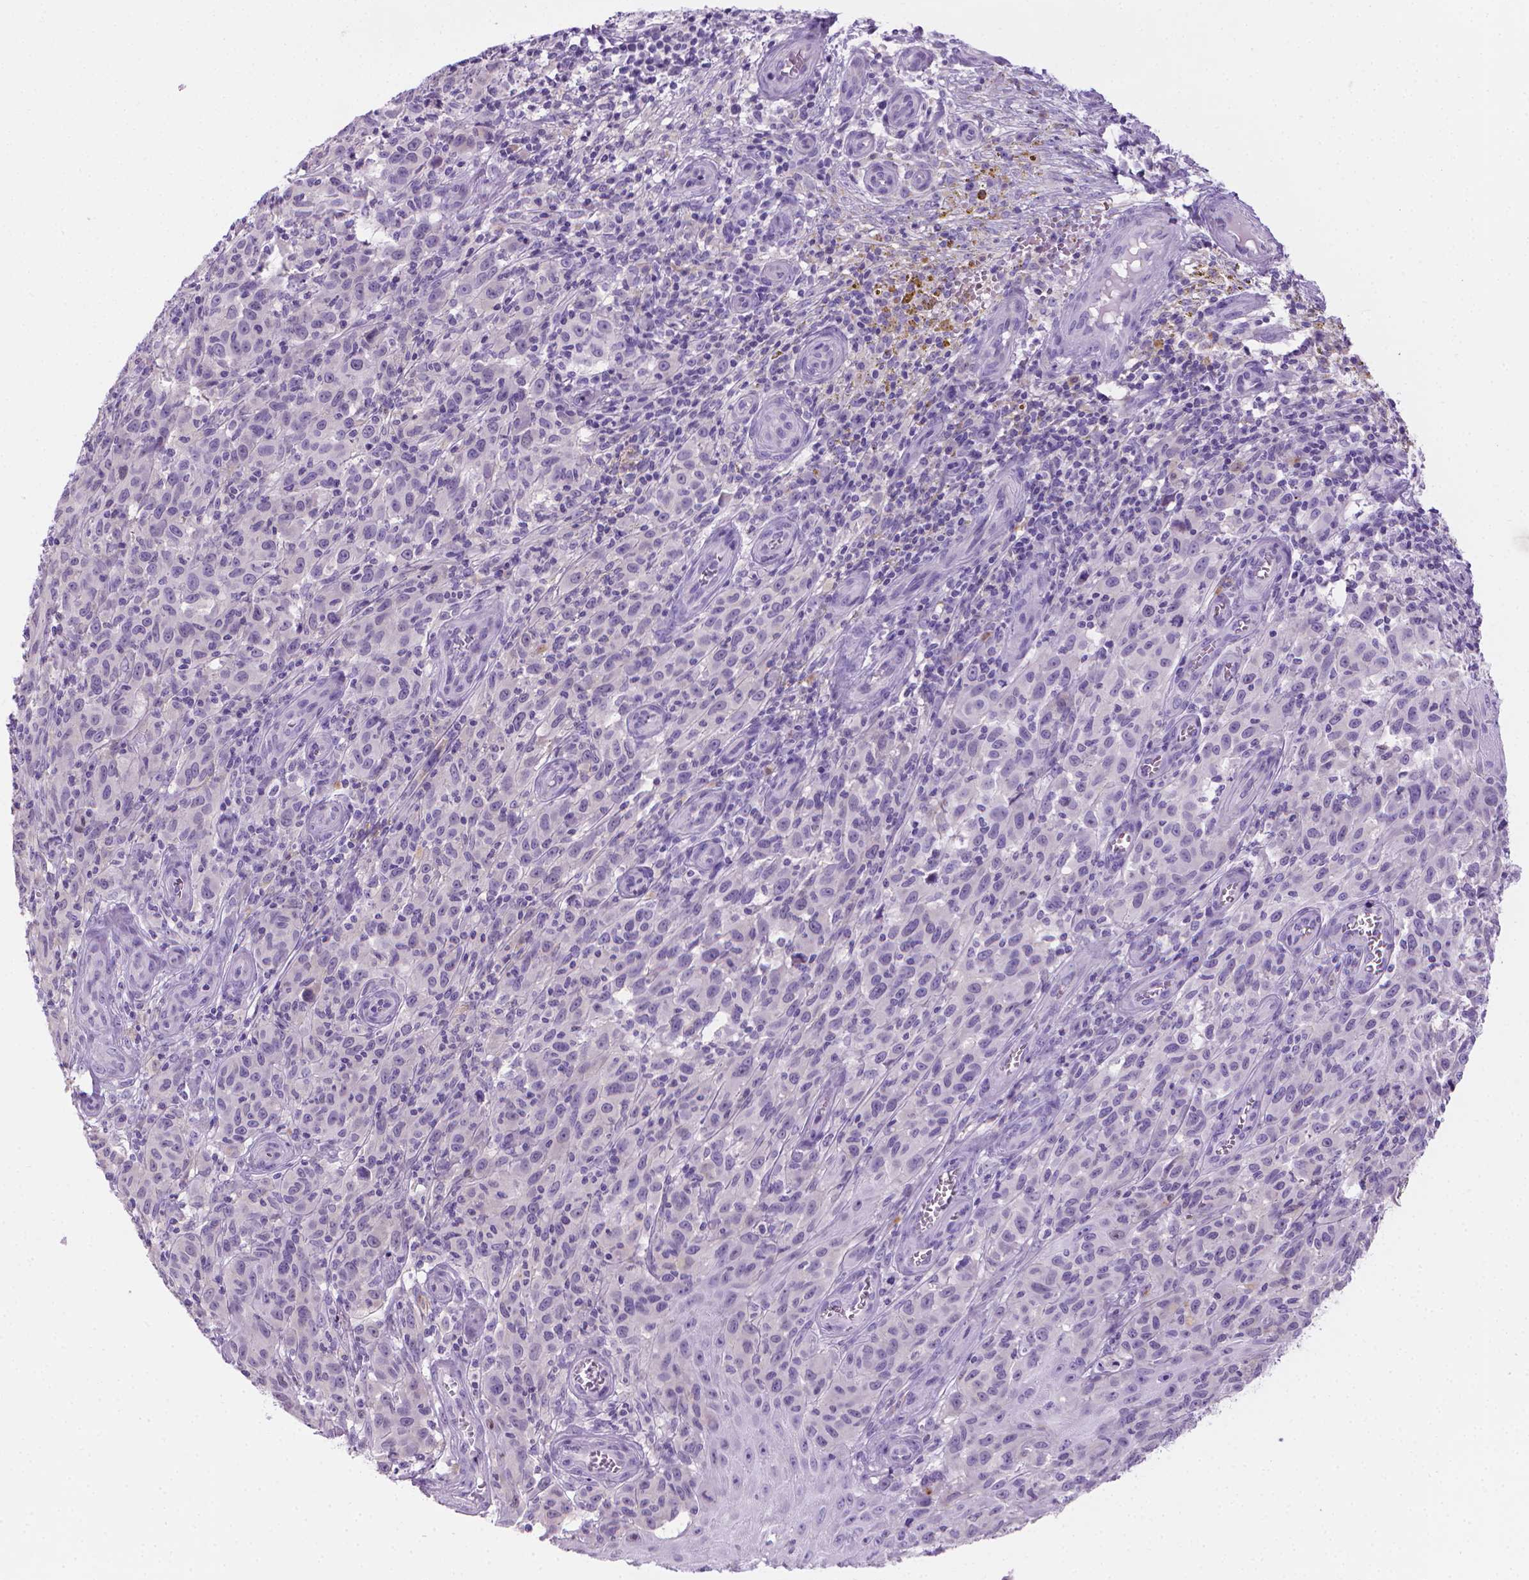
{"staining": {"intensity": "negative", "quantity": "none", "location": "none"}, "tissue": "melanoma", "cell_type": "Tumor cells", "image_type": "cancer", "snomed": [{"axis": "morphology", "description": "Malignant melanoma, NOS"}, {"axis": "topography", "description": "Skin"}], "caption": "IHC photomicrograph of human malignant melanoma stained for a protein (brown), which displays no staining in tumor cells. (DAB (3,3'-diaminobenzidine) immunohistochemistry (IHC) with hematoxylin counter stain).", "gene": "SPAG6", "patient": {"sex": "female", "age": 53}}